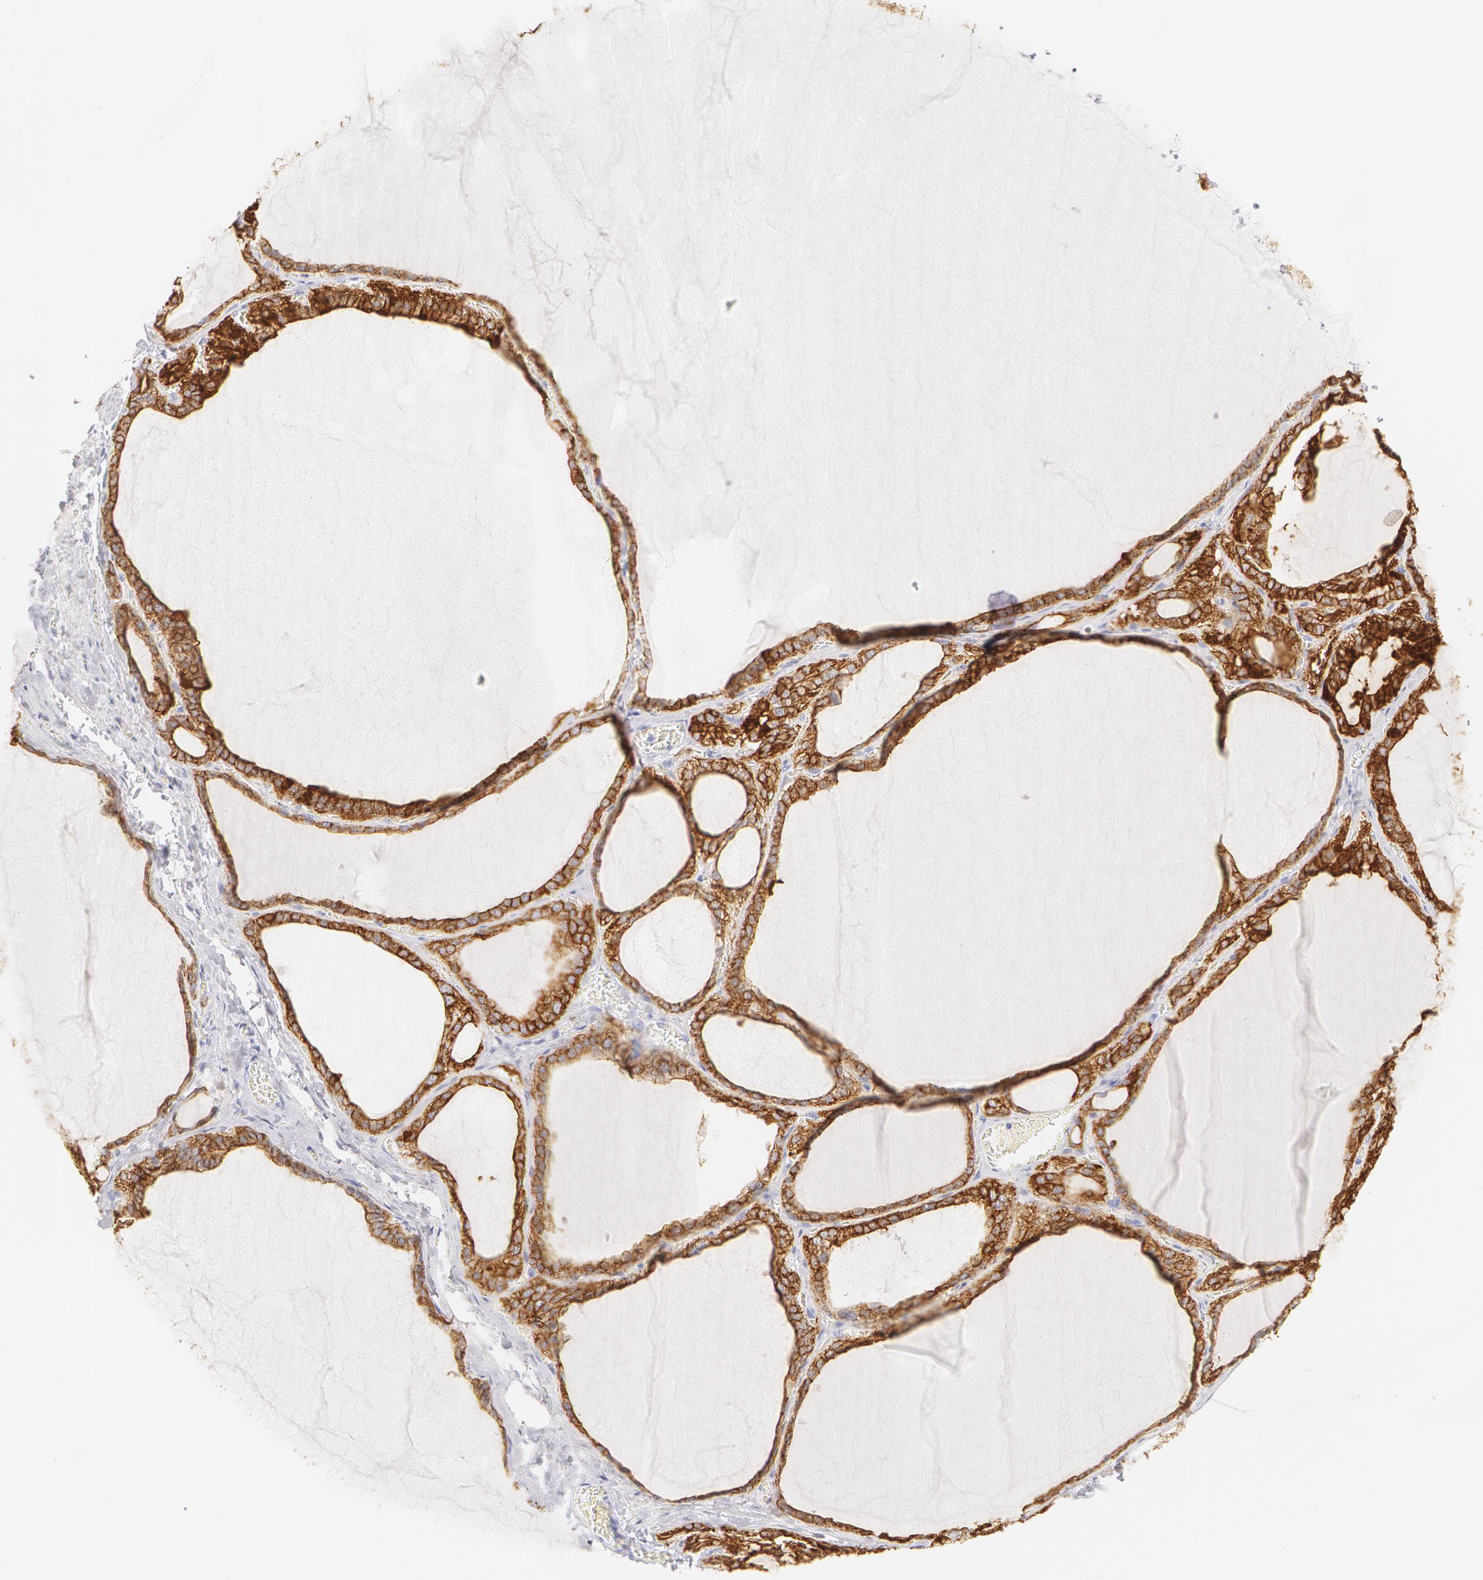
{"staining": {"intensity": "moderate", "quantity": ">75%", "location": "cytoplasmic/membranous"}, "tissue": "thyroid gland", "cell_type": "Glandular cells", "image_type": "normal", "snomed": [{"axis": "morphology", "description": "Normal tissue, NOS"}, {"axis": "topography", "description": "Thyroid gland"}], "caption": "Normal thyroid gland shows moderate cytoplasmic/membranous positivity in about >75% of glandular cells, visualized by immunohistochemistry. The staining is performed using DAB brown chromogen to label protein expression. The nuclei are counter-stained blue using hematoxylin.", "gene": "KRT8", "patient": {"sex": "female", "age": 55}}